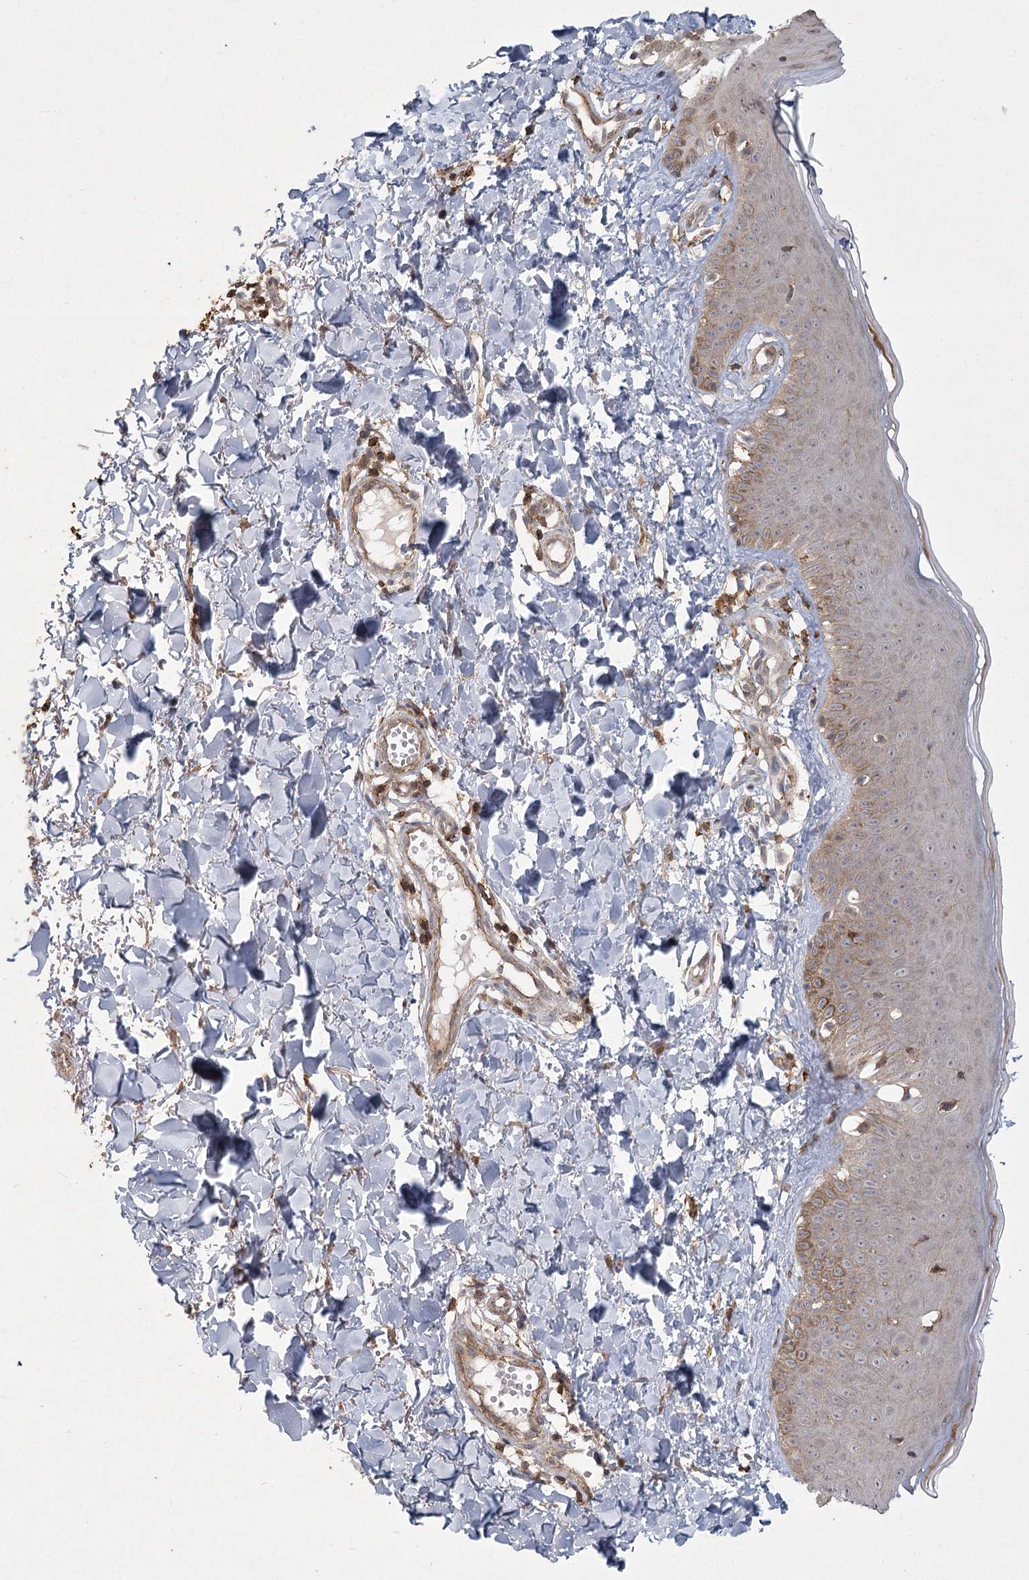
{"staining": {"intensity": "moderate", "quantity": "25%-75%", "location": "cytoplasmic/membranous"}, "tissue": "skin", "cell_type": "Fibroblasts", "image_type": "normal", "snomed": [{"axis": "morphology", "description": "Normal tissue, NOS"}, {"axis": "topography", "description": "Skin"}], "caption": "IHC (DAB (3,3'-diaminobenzidine)) staining of normal skin reveals moderate cytoplasmic/membranous protein staining in about 25%-75% of fibroblasts.", "gene": "MEPE", "patient": {"sex": "male", "age": 52}}